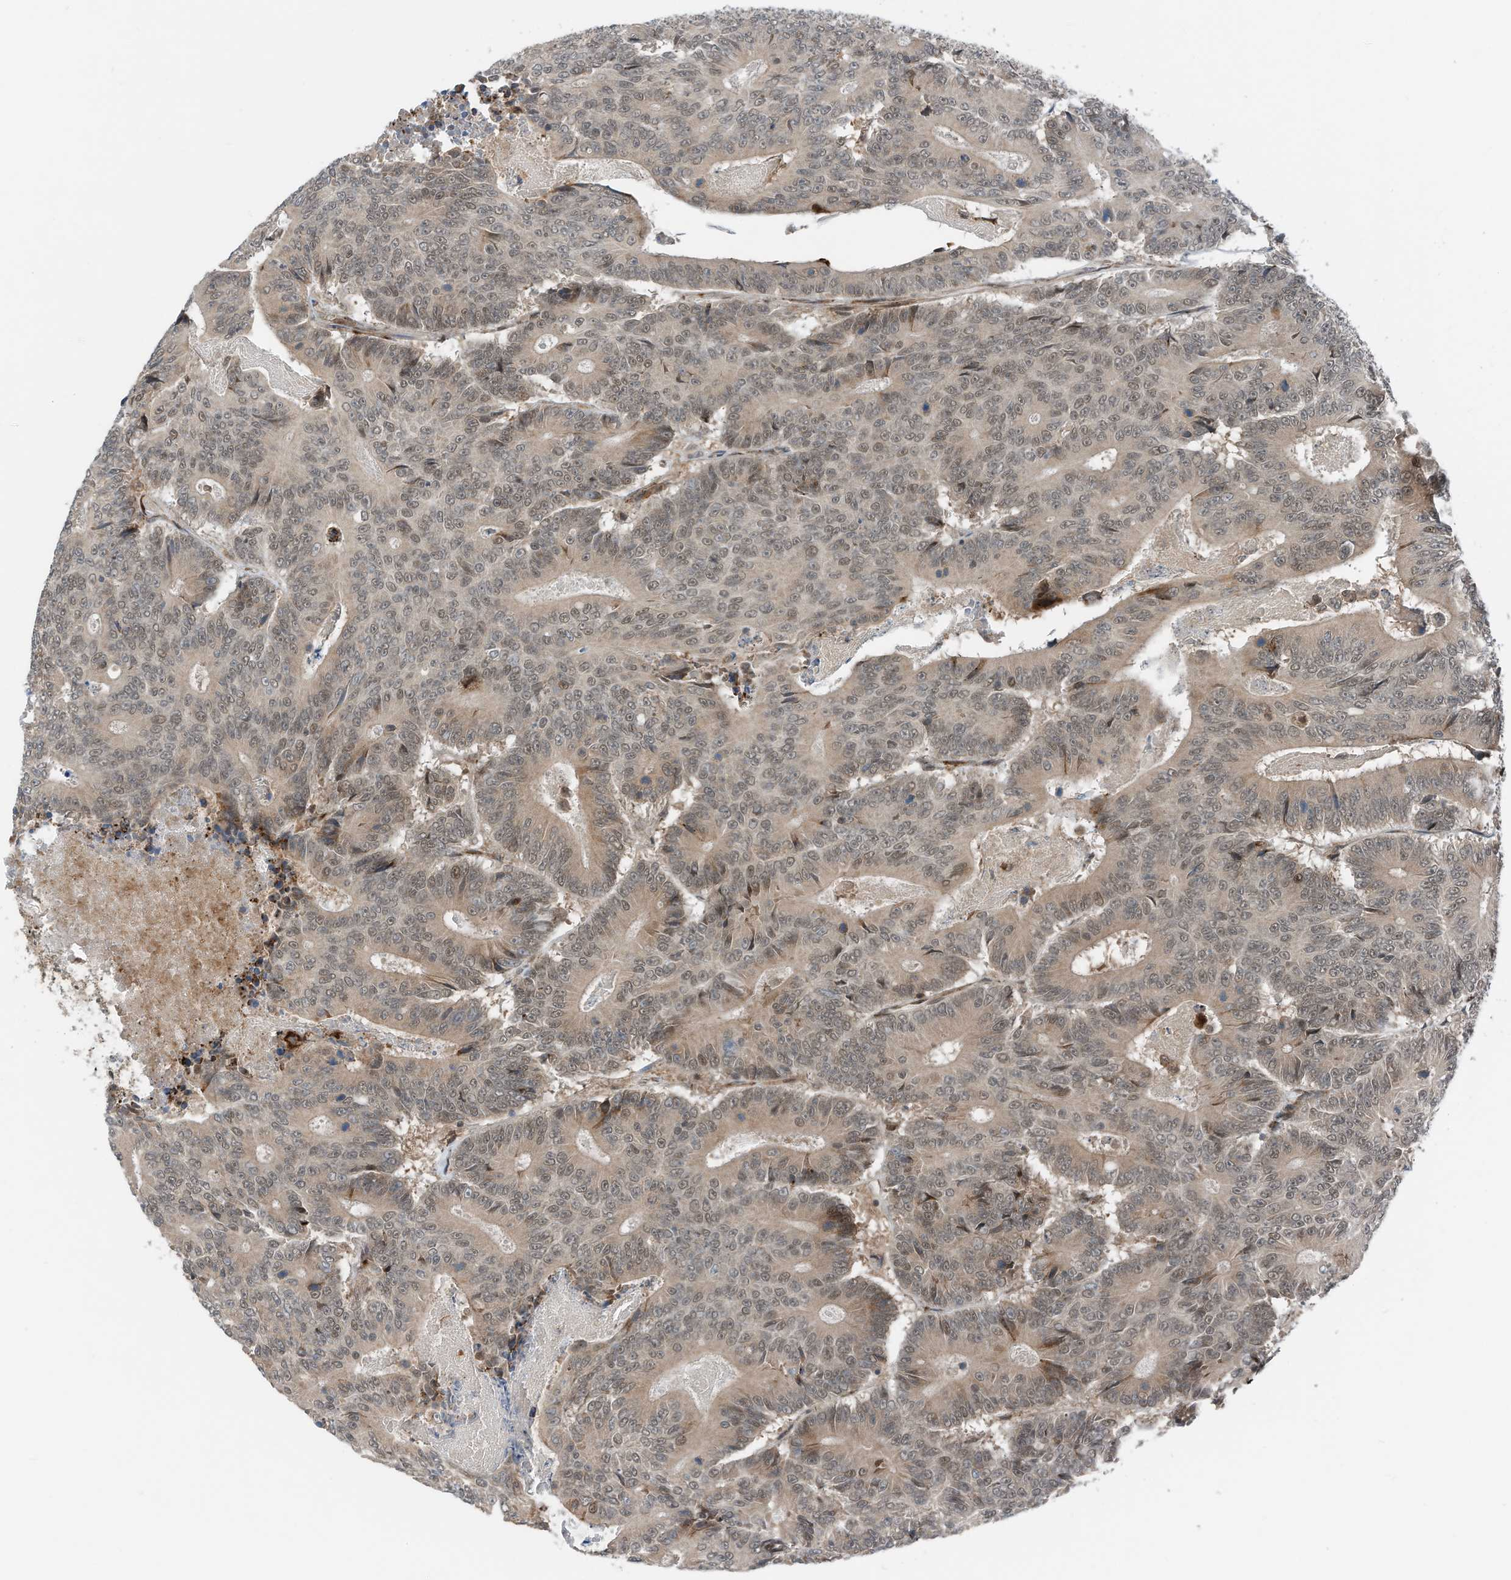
{"staining": {"intensity": "moderate", "quantity": ">75%", "location": "cytoplasmic/membranous,nuclear"}, "tissue": "colorectal cancer", "cell_type": "Tumor cells", "image_type": "cancer", "snomed": [{"axis": "morphology", "description": "Adenocarcinoma, NOS"}, {"axis": "topography", "description": "Colon"}], "caption": "There is medium levels of moderate cytoplasmic/membranous and nuclear expression in tumor cells of adenocarcinoma (colorectal), as demonstrated by immunohistochemical staining (brown color).", "gene": "RMND1", "patient": {"sex": "male", "age": 83}}